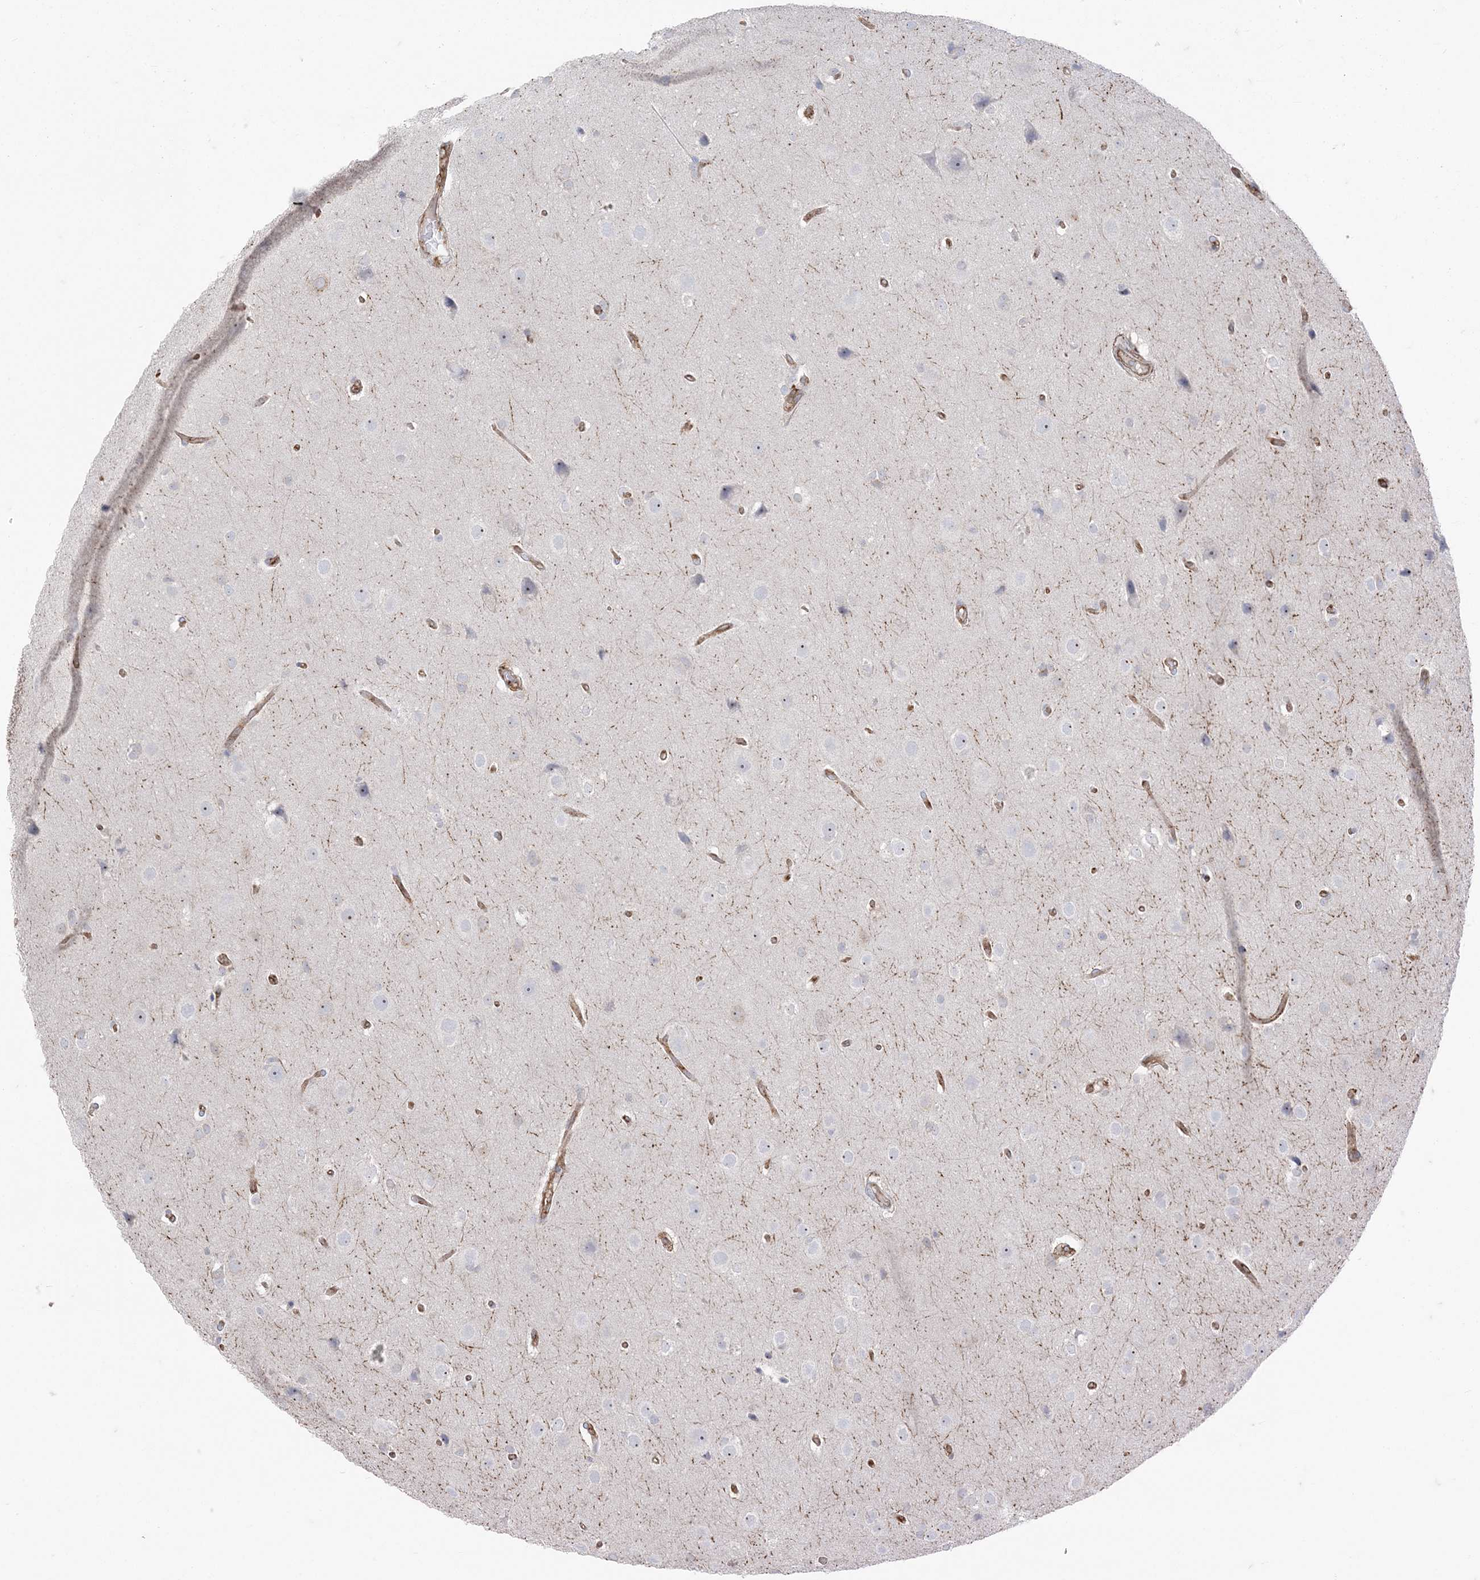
{"staining": {"intensity": "negative", "quantity": "none", "location": "none"}, "tissue": "glioma", "cell_type": "Tumor cells", "image_type": "cancer", "snomed": [{"axis": "morphology", "description": "Glioma, malignant, Low grade"}, {"axis": "topography", "description": "Brain"}], "caption": "This is an IHC histopathology image of glioma. There is no staining in tumor cells.", "gene": "DERL3", "patient": {"sex": "female", "age": 37}}